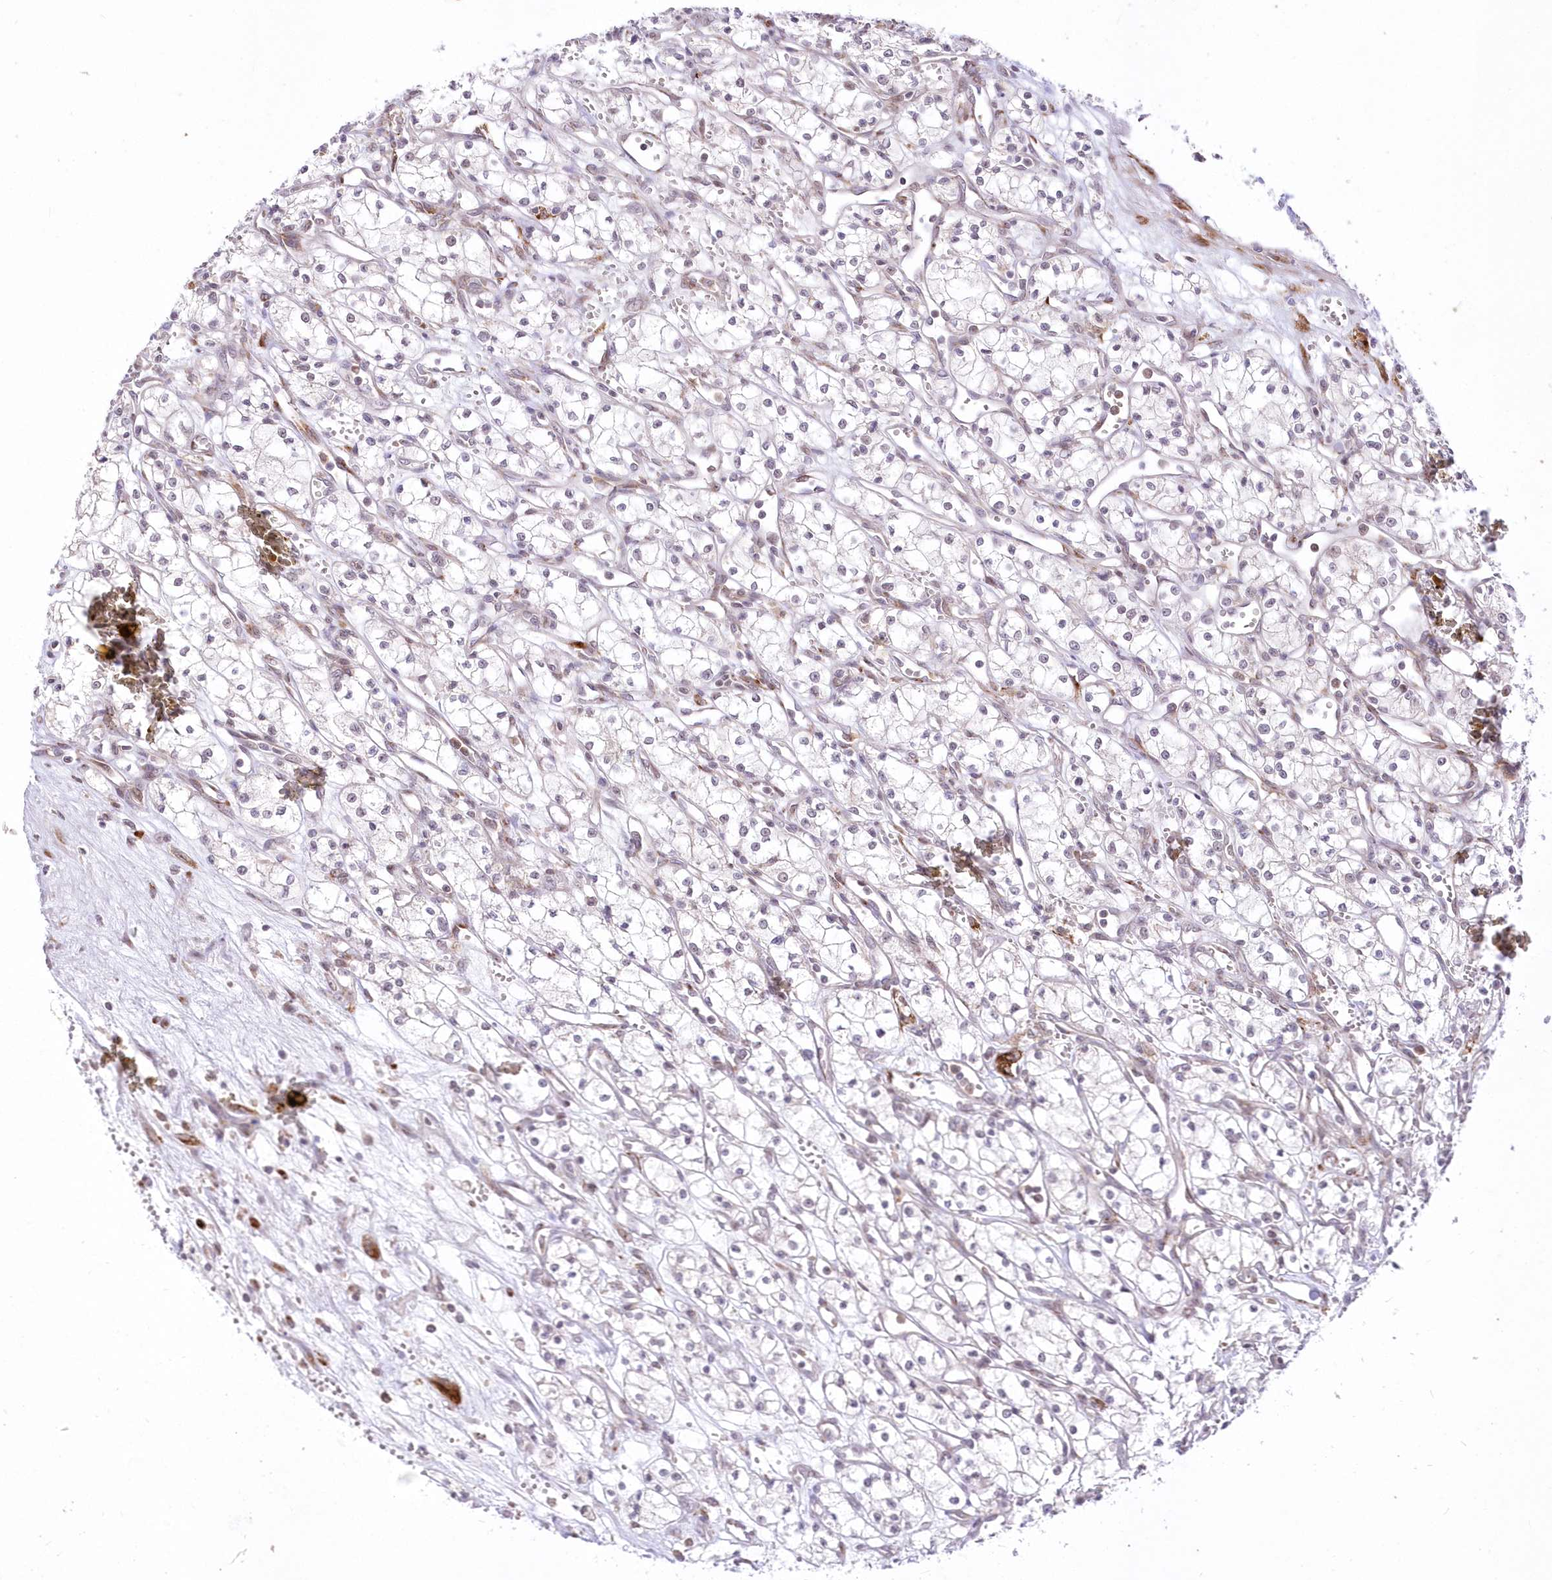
{"staining": {"intensity": "negative", "quantity": "none", "location": "none"}, "tissue": "renal cancer", "cell_type": "Tumor cells", "image_type": "cancer", "snomed": [{"axis": "morphology", "description": "Adenocarcinoma, NOS"}, {"axis": "topography", "description": "Kidney"}], "caption": "Renal cancer (adenocarcinoma) was stained to show a protein in brown. There is no significant positivity in tumor cells. Brightfield microscopy of IHC stained with DAB (brown) and hematoxylin (blue), captured at high magnification.", "gene": "LDB1", "patient": {"sex": "male", "age": 59}}